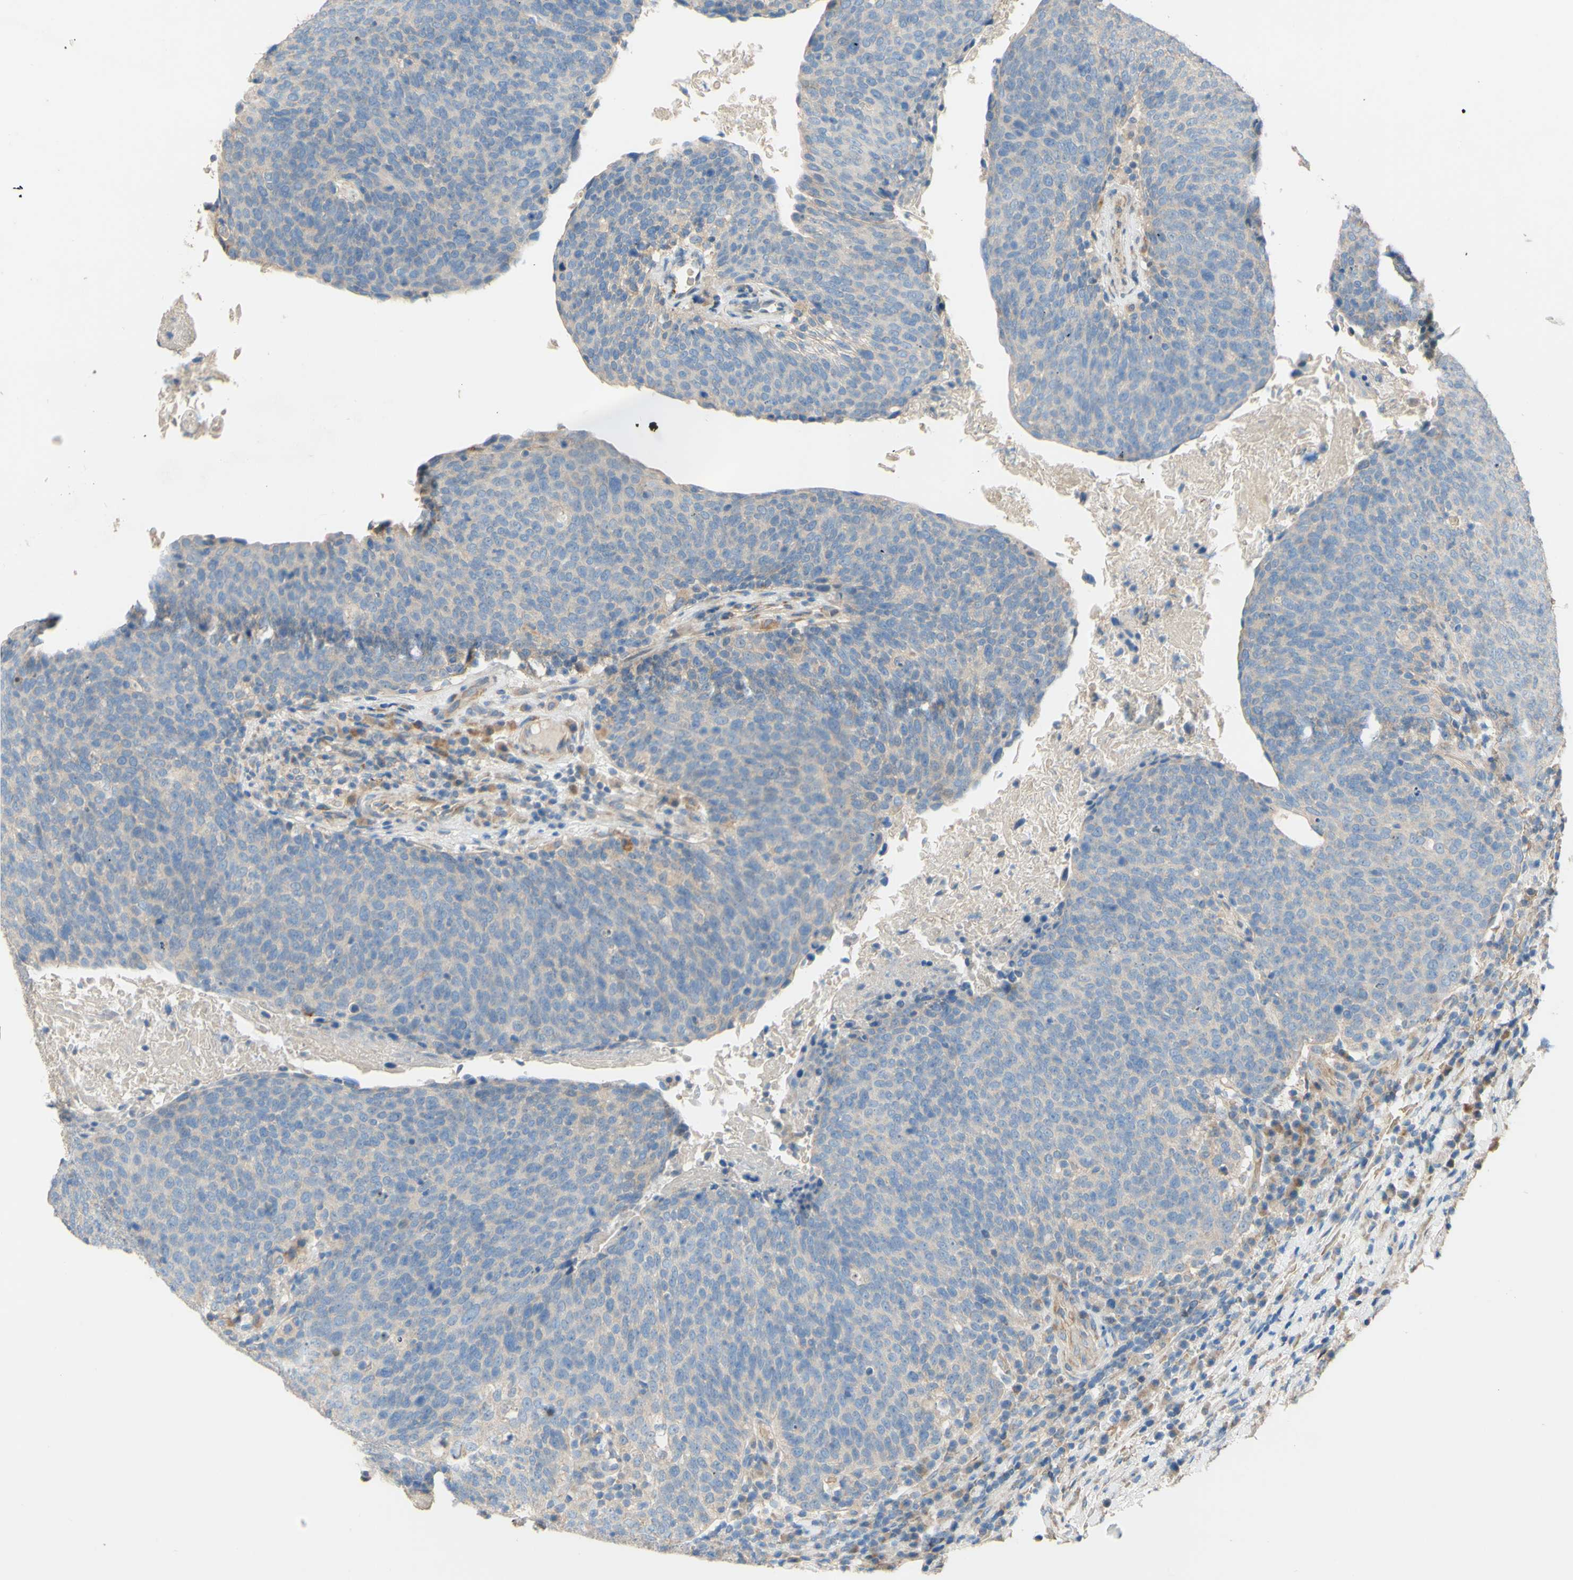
{"staining": {"intensity": "negative", "quantity": "none", "location": "none"}, "tissue": "head and neck cancer", "cell_type": "Tumor cells", "image_type": "cancer", "snomed": [{"axis": "morphology", "description": "Squamous cell carcinoma, NOS"}, {"axis": "morphology", "description": "Squamous cell carcinoma, metastatic, NOS"}, {"axis": "topography", "description": "Lymph node"}, {"axis": "topography", "description": "Head-Neck"}], "caption": "Tumor cells show no significant positivity in head and neck cancer (metastatic squamous cell carcinoma).", "gene": "DKK3", "patient": {"sex": "male", "age": 62}}